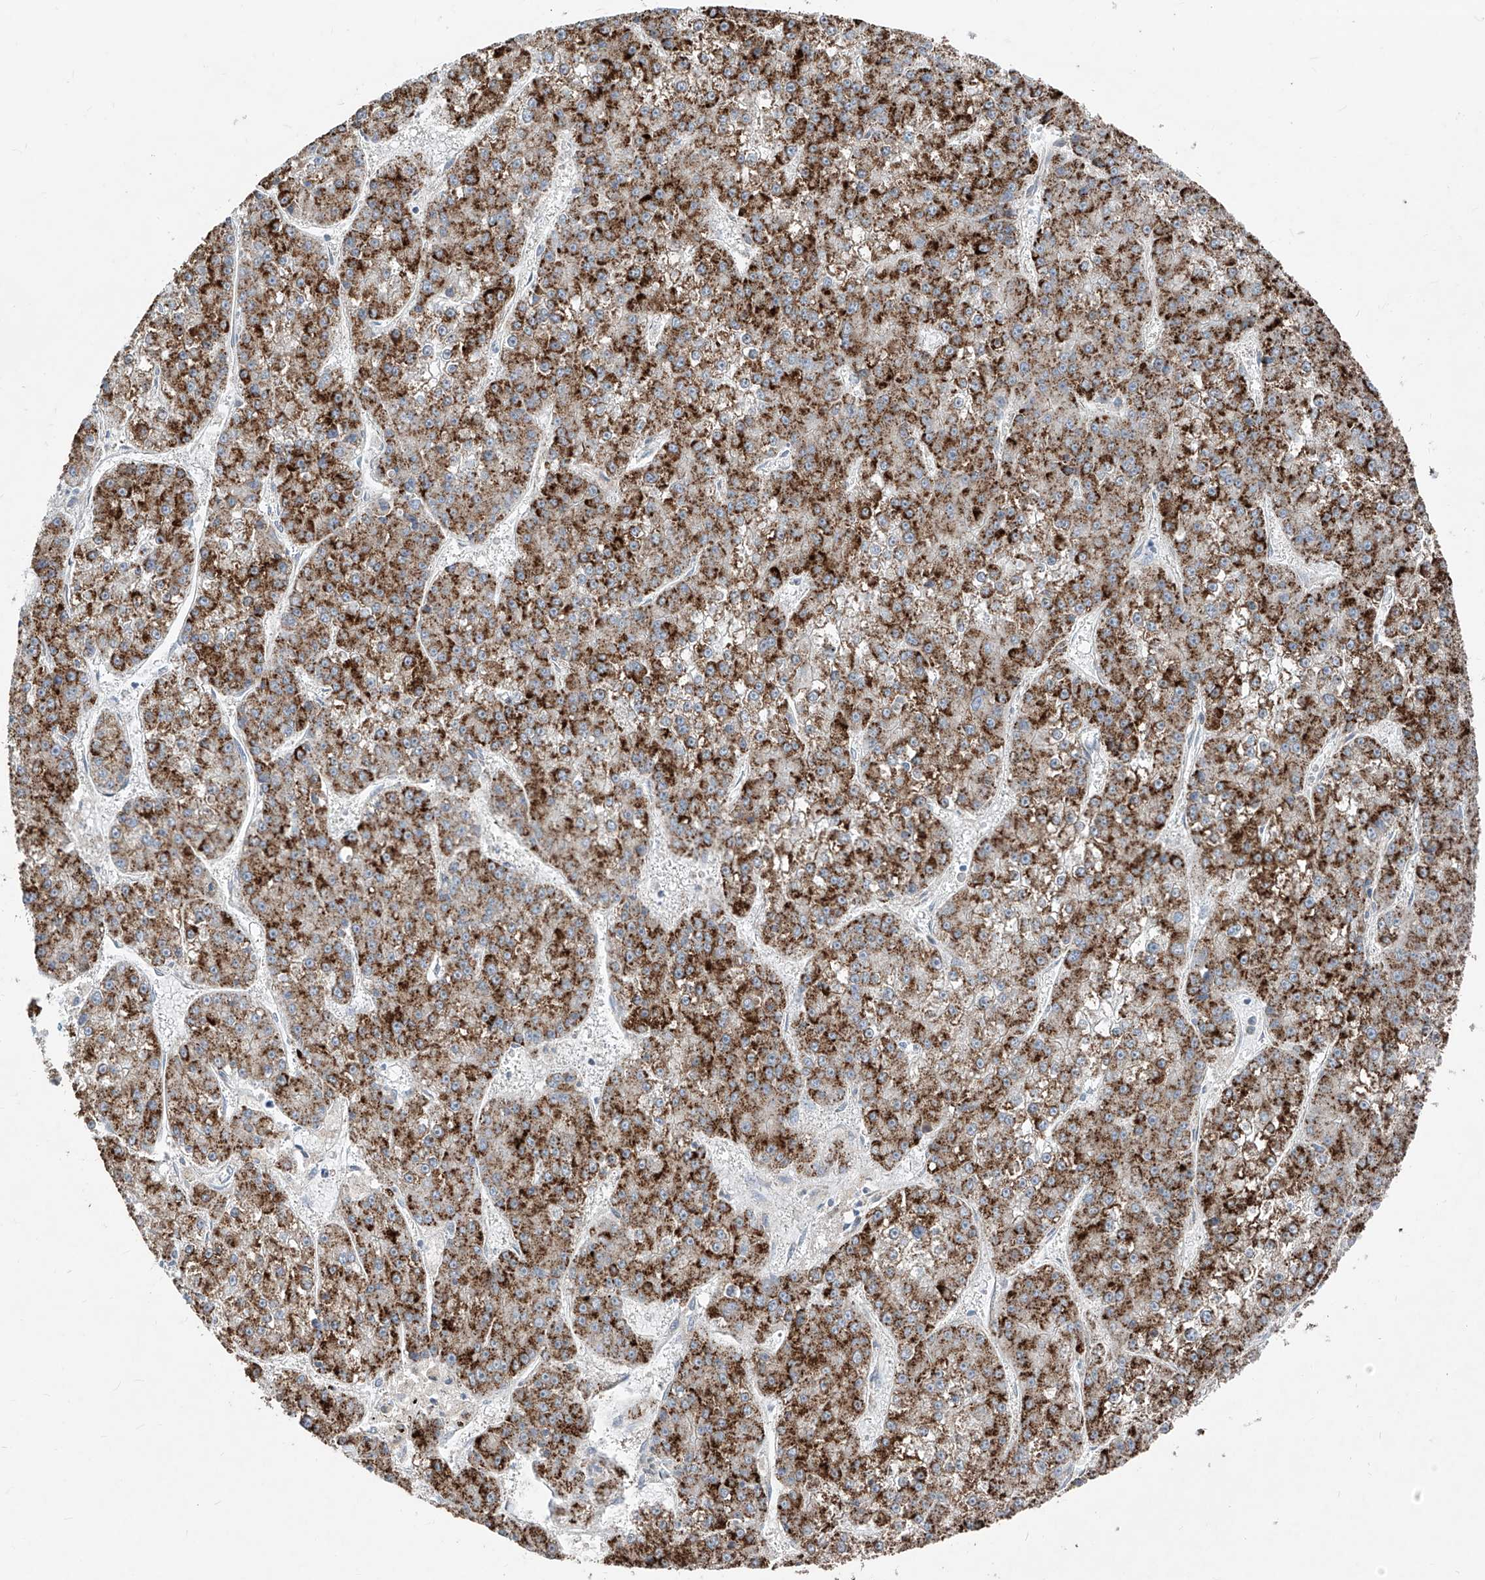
{"staining": {"intensity": "strong", "quantity": ">75%", "location": "cytoplasmic/membranous"}, "tissue": "liver cancer", "cell_type": "Tumor cells", "image_type": "cancer", "snomed": [{"axis": "morphology", "description": "Carcinoma, Hepatocellular, NOS"}, {"axis": "topography", "description": "Liver"}], "caption": "Tumor cells display high levels of strong cytoplasmic/membranous positivity in about >75% of cells in human liver cancer. (DAB (3,3'-diaminobenzidine) IHC, brown staining for protein, blue staining for nuclei).", "gene": "ABCD3", "patient": {"sex": "female", "age": 73}}